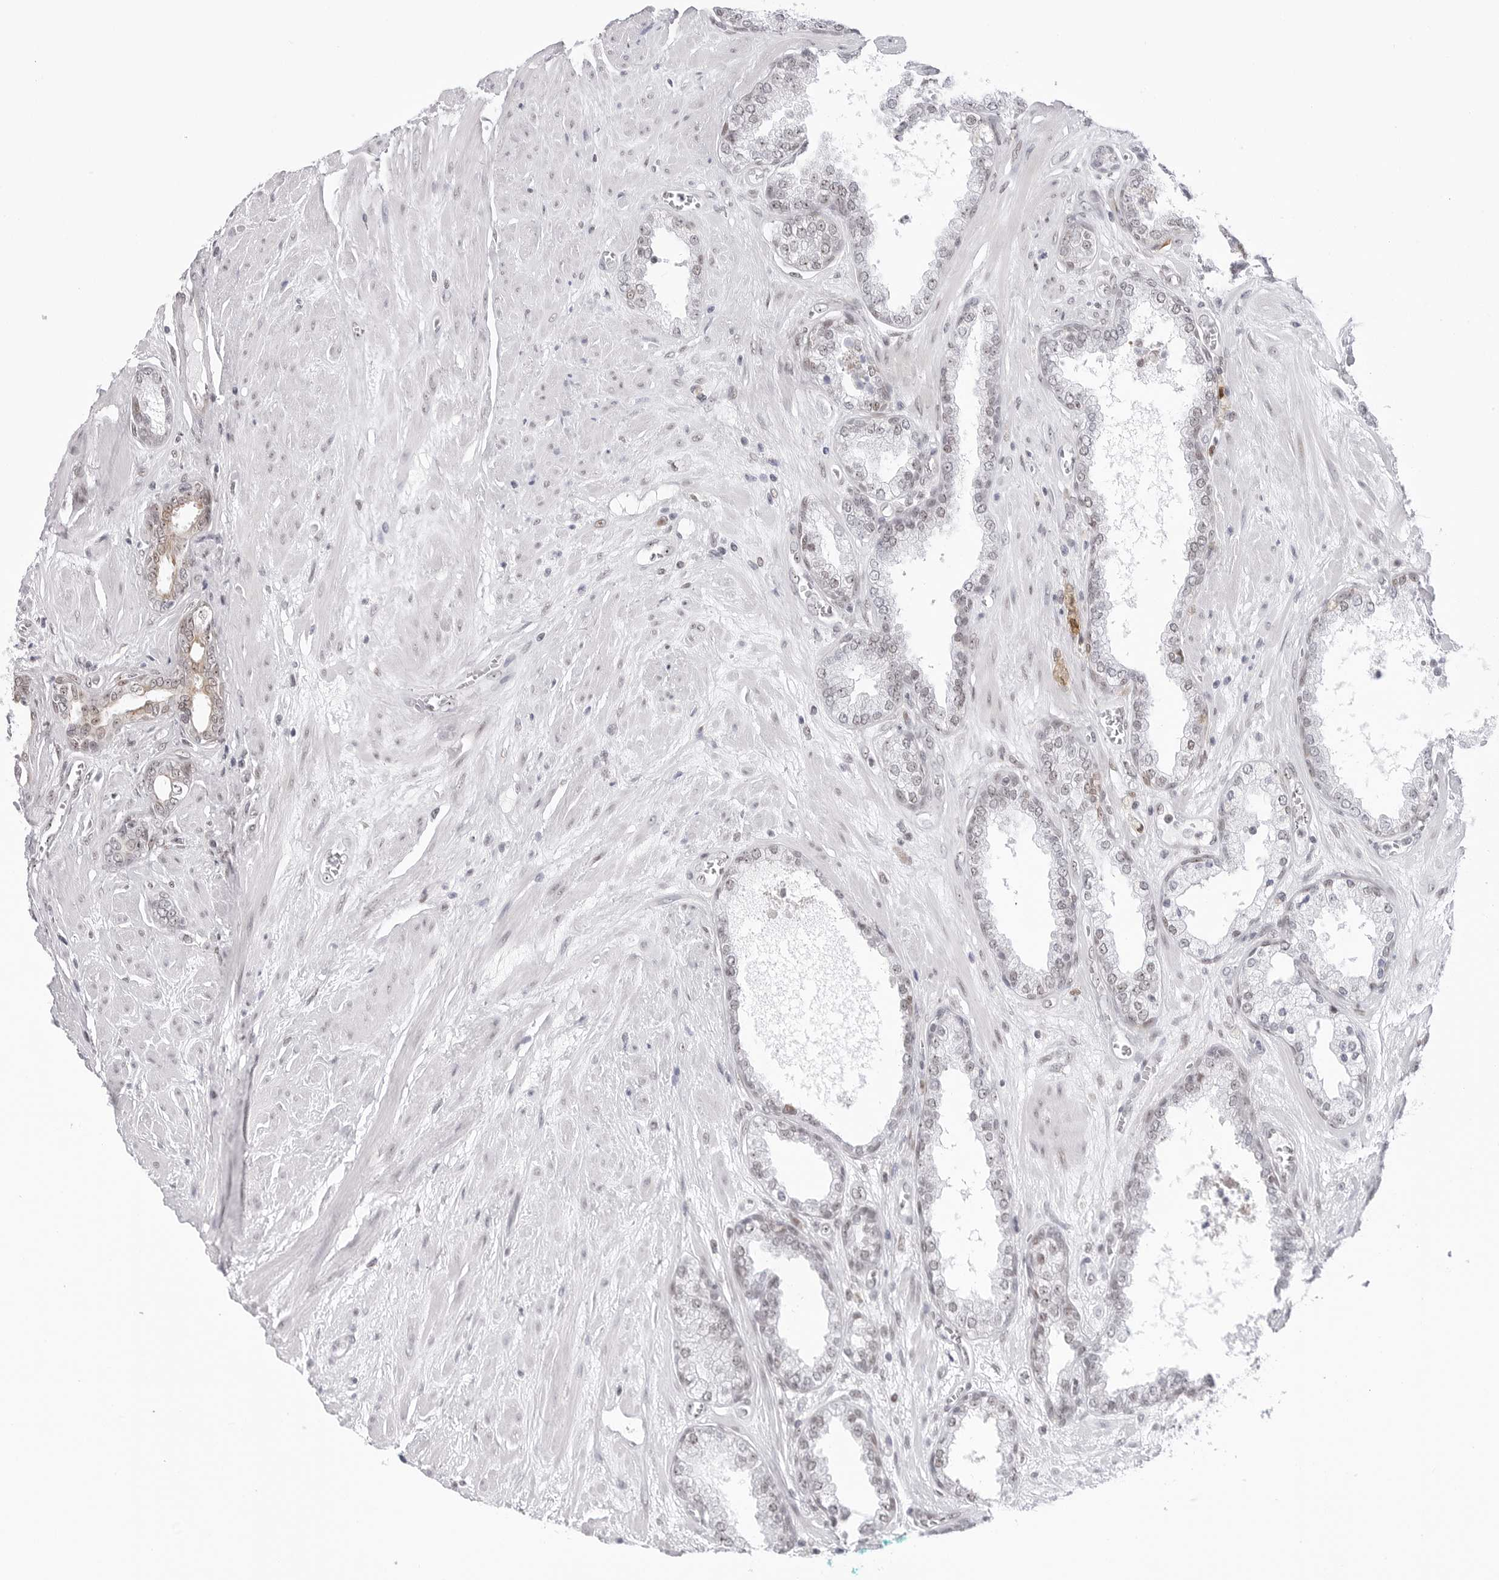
{"staining": {"intensity": "moderate", "quantity": "<25%", "location": "cytoplasmic/membranous"}, "tissue": "prostate cancer", "cell_type": "Tumor cells", "image_type": "cancer", "snomed": [{"axis": "morphology", "description": "Adenocarcinoma, Low grade"}, {"axis": "topography", "description": "Prostate"}], "caption": "Prostate cancer (low-grade adenocarcinoma) was stained to show a protein in brown. There is low levels of moderate cytoplasmic/membranous positivity in about <25% of tumor cells. Using DAB (brown) and hematoxylin (blue) stains, captured at high magnification using brightfield microscopy.", "gene": "C1orf162", "patient": {"sex": "male", "age": 62}}